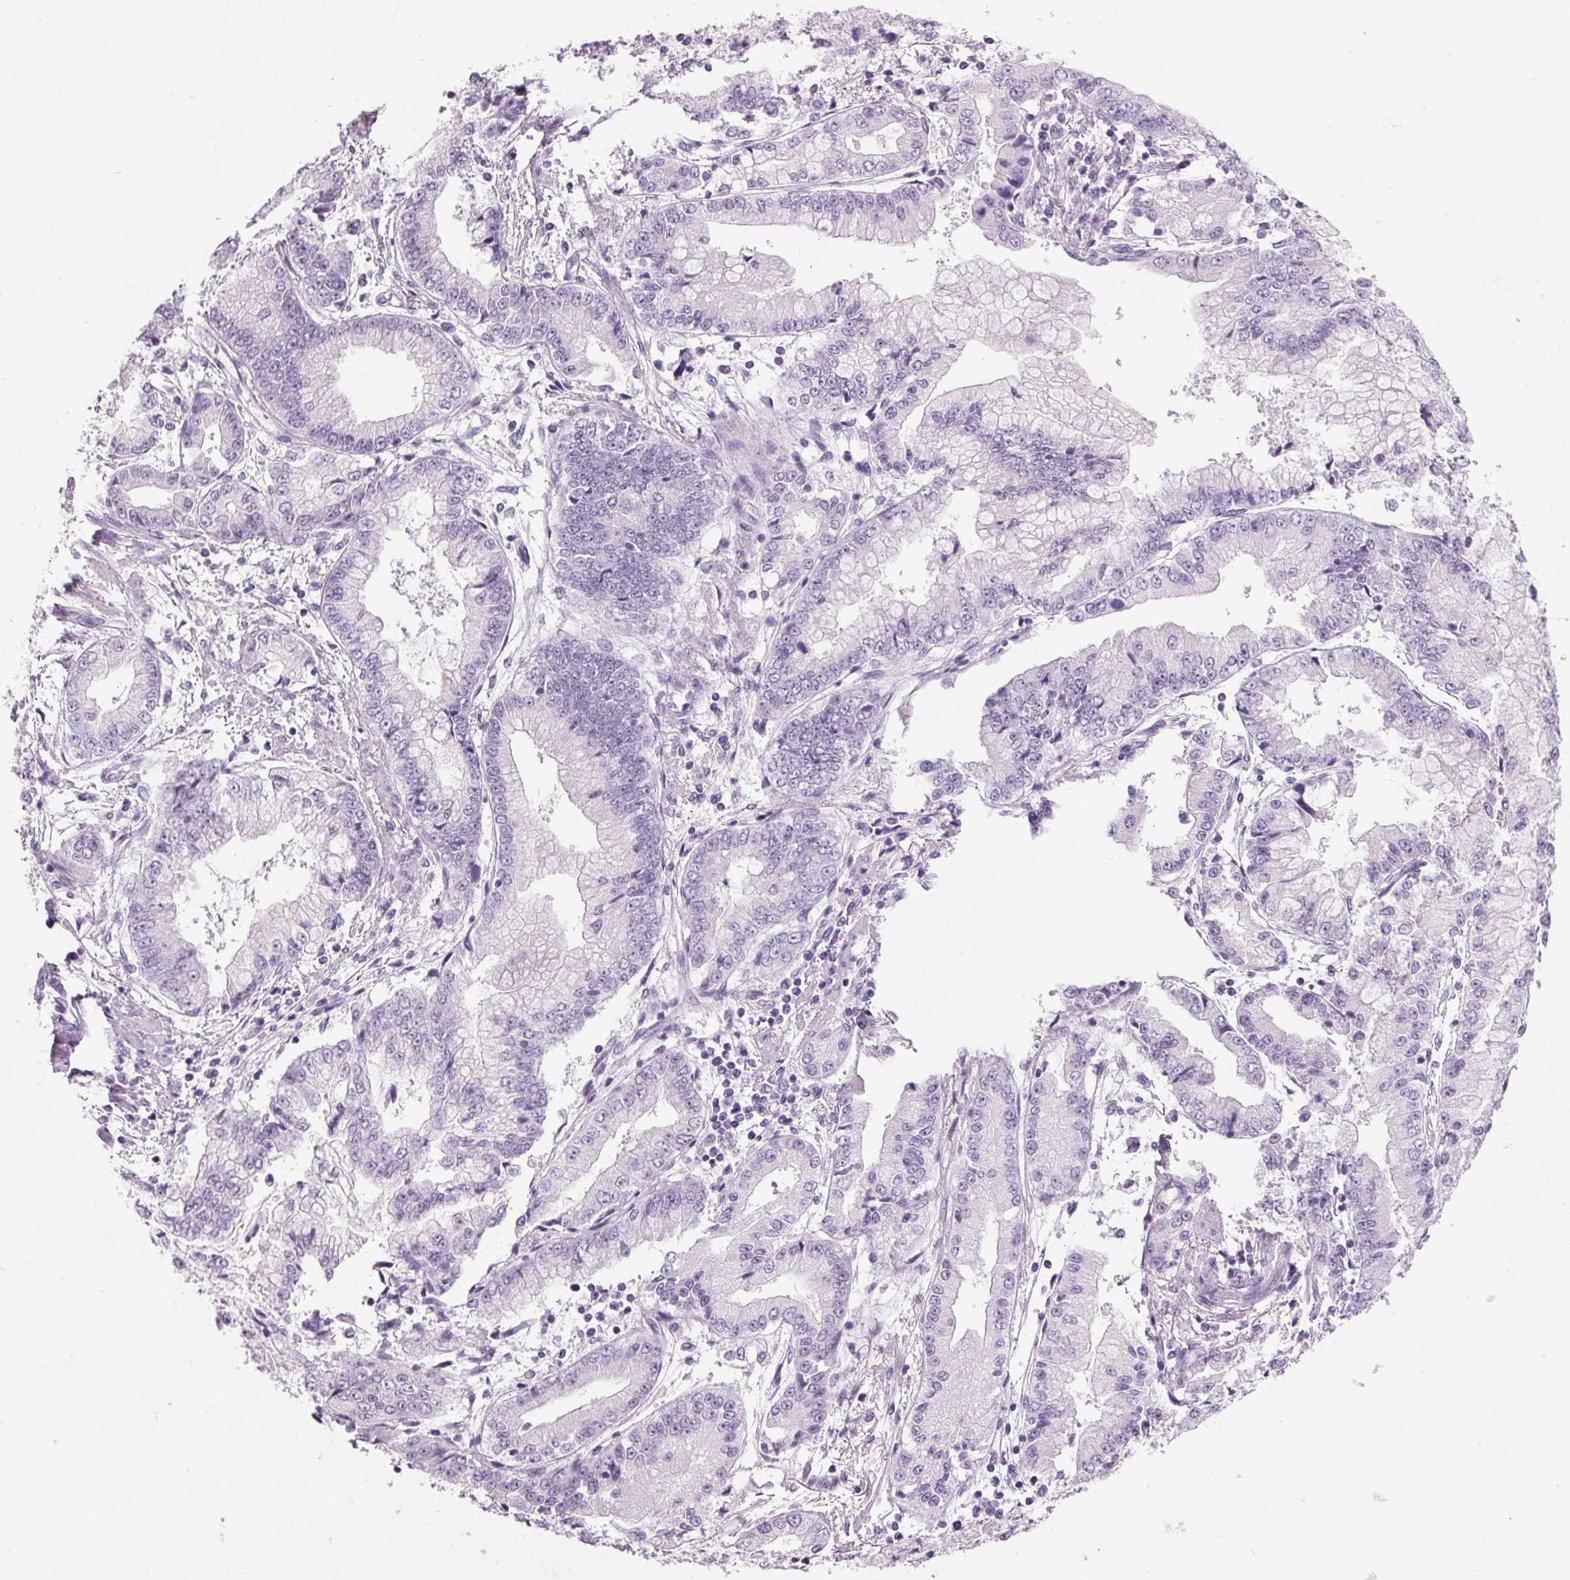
{"staining": {"intensity": "negative", "quantity": "none", "location": "none"}, "tissue": "stomach cancer", "cell_type": "Tumor cells", "image_type": "cancer", "snomed": [{"axis": "morphology", "description": "Adenocarcinoma, NOS"}, {"axis": "topography", "description": "Stomach, upper"}], "caption": "An immunohistochemistry histopathology image of stomach cancer is shown. There is no staining in tumor cells of stomach cancer. (IHC, brightfield microscopy, high magnification).", "gene": "PPP1R1A", "patient": {"sex": "female", "age": 74}}